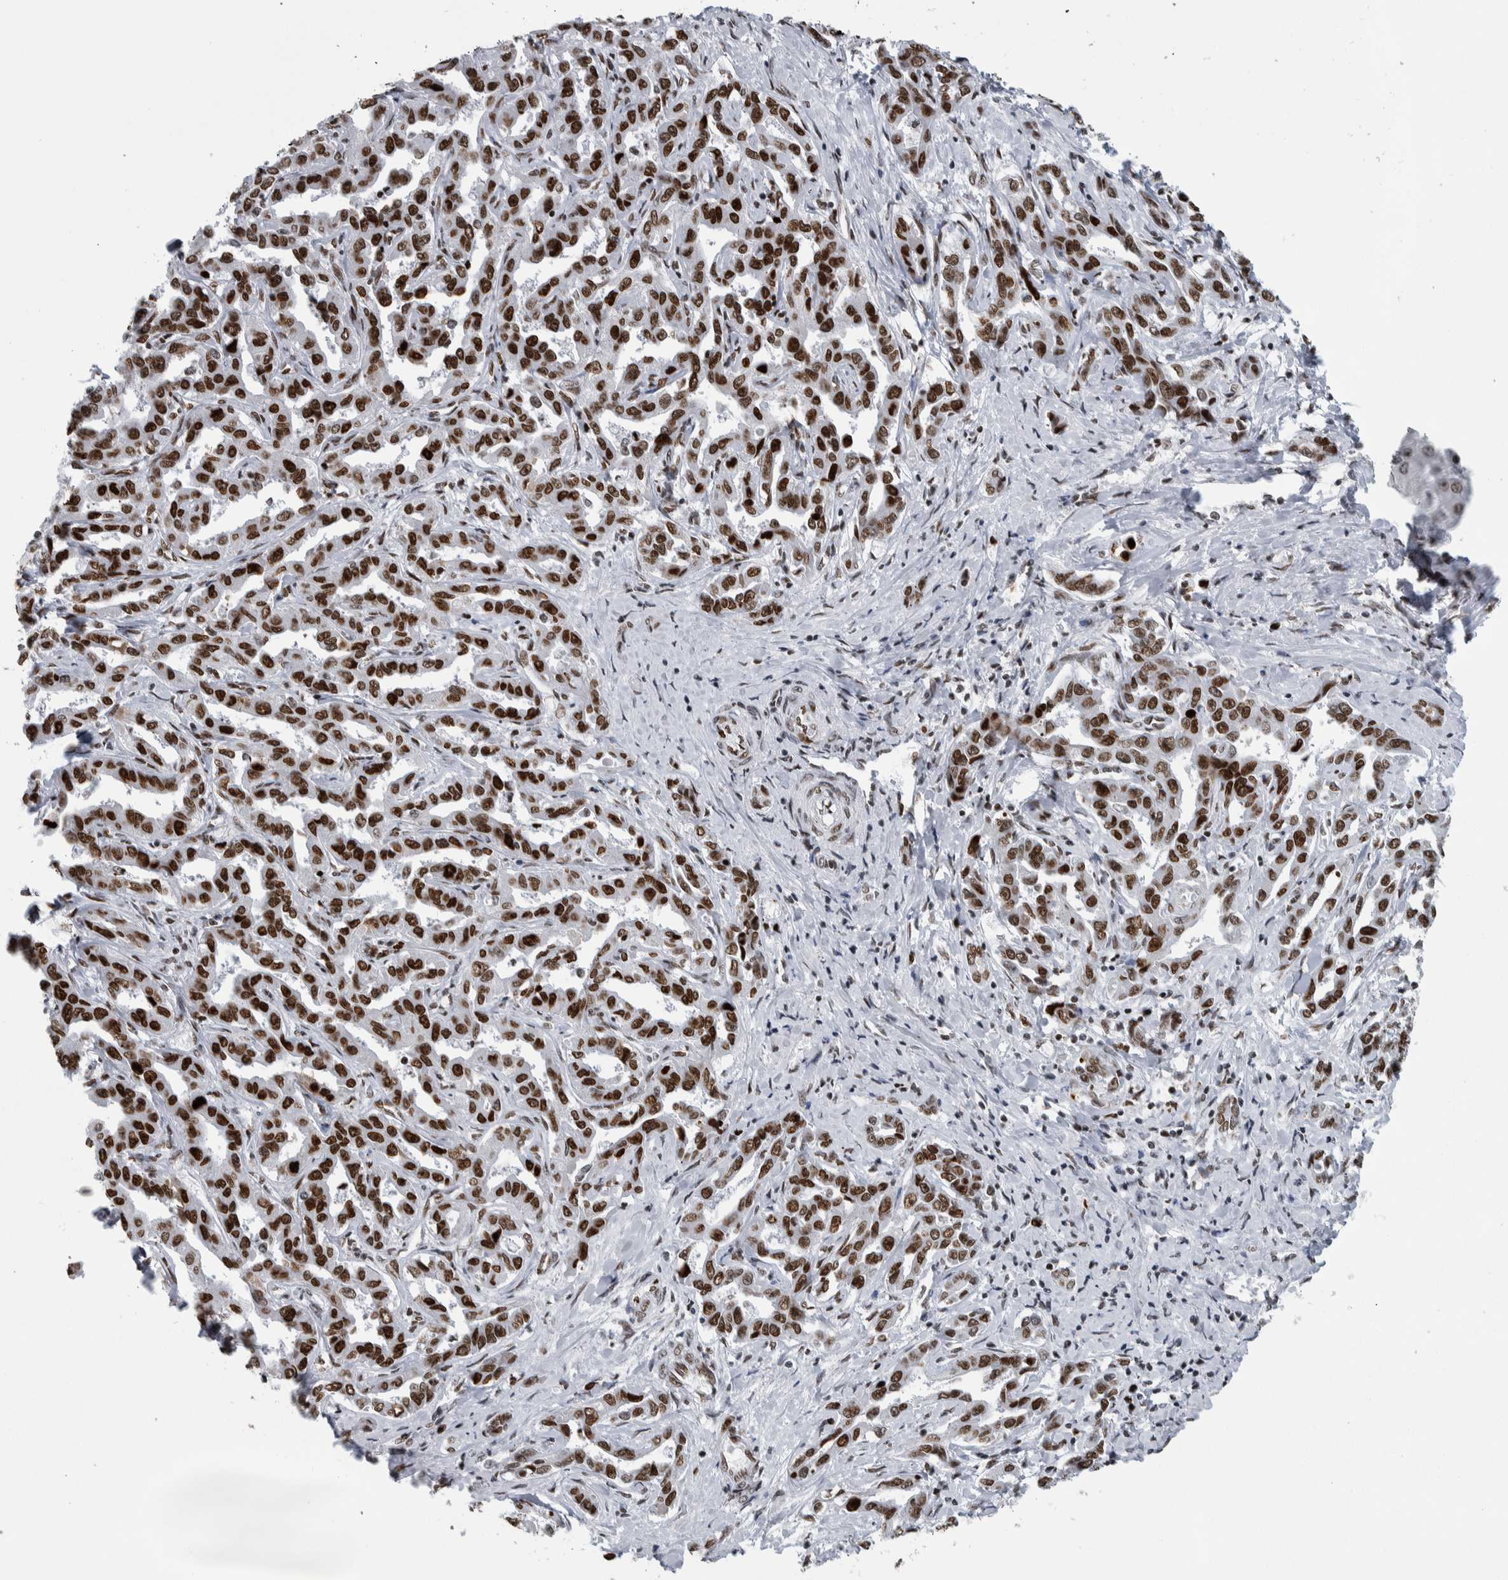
{"staining": {"intensity": "strong", "quantity": ">75%", "location": "nuclear"}, "tissue": "liver cancer", "cell_type": "Tumor cells", "image_type": "cancer", "snomed": [{"axis": "morphology", "description": "Cholangiocarcinoma"}, {"axis": "topography", "description": "Liver"}], "caption": "A high amount of strong nuclear staining is present in approximately >75% of tumor cells in liver cancer (cholangiocarcinoma) tissue.", "gene": "TOP2B", "patient": {"sex": "male", "age": 59}}